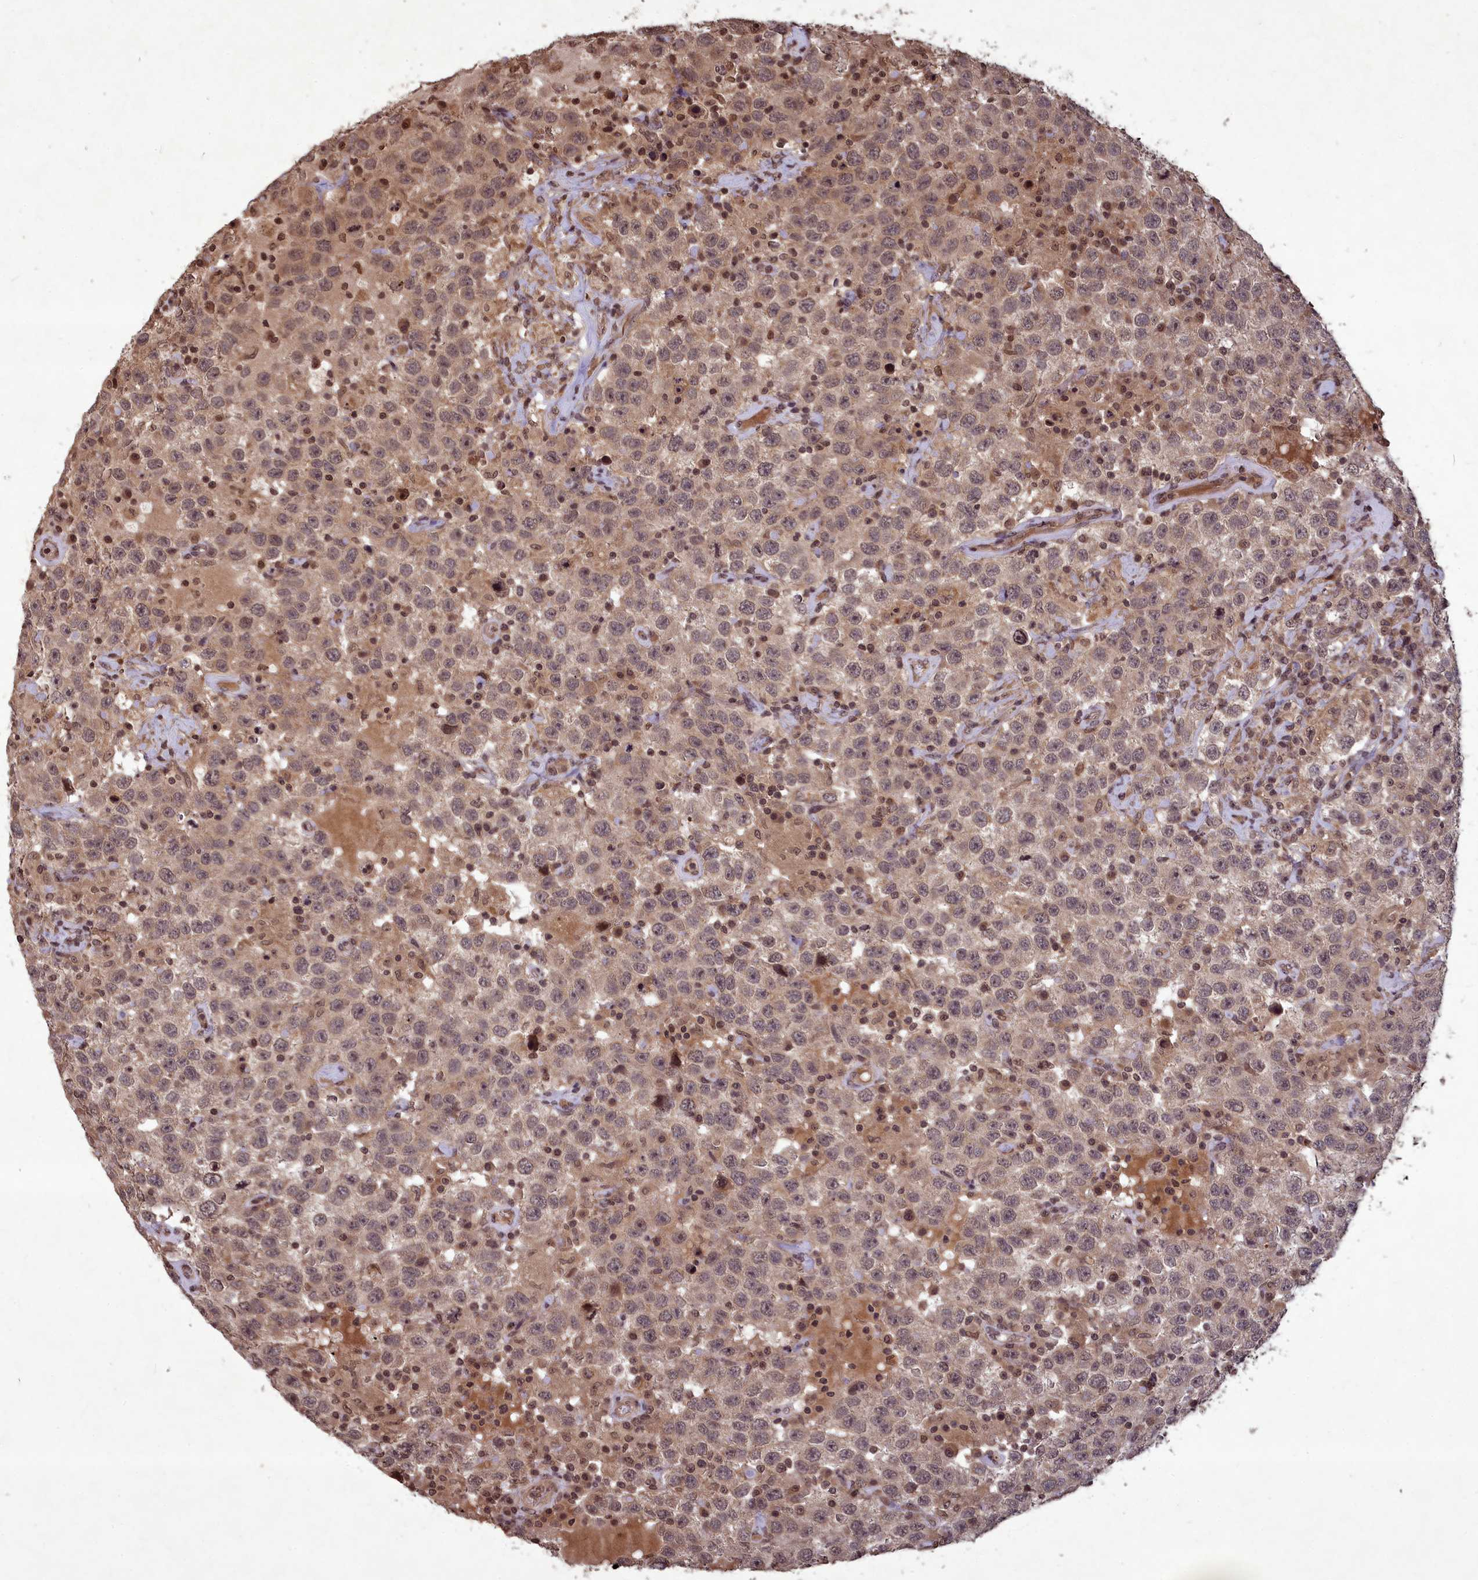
{"staining": {"intensity": "weak", "quantity": ">75%", "location": "cytoplasmic/membranous,nuclear"}, "tissue": "testis cancer", "cell_type": "Tumor cells", "image_type": "cancer", "snomed": [{"axis": "morphology", "description": "Seminoma, NOS"}, {"axis": "topography", "description": "Testis"}], "caption": "Immunohistochemical staining of human testis cancer (seminoma) exhibits weak cytoplasmic/membranous and nuclear protein staining in about >75% of tumor cells.", "gene": "SRMS", "patient": {"sex": "male", "age": 41}}